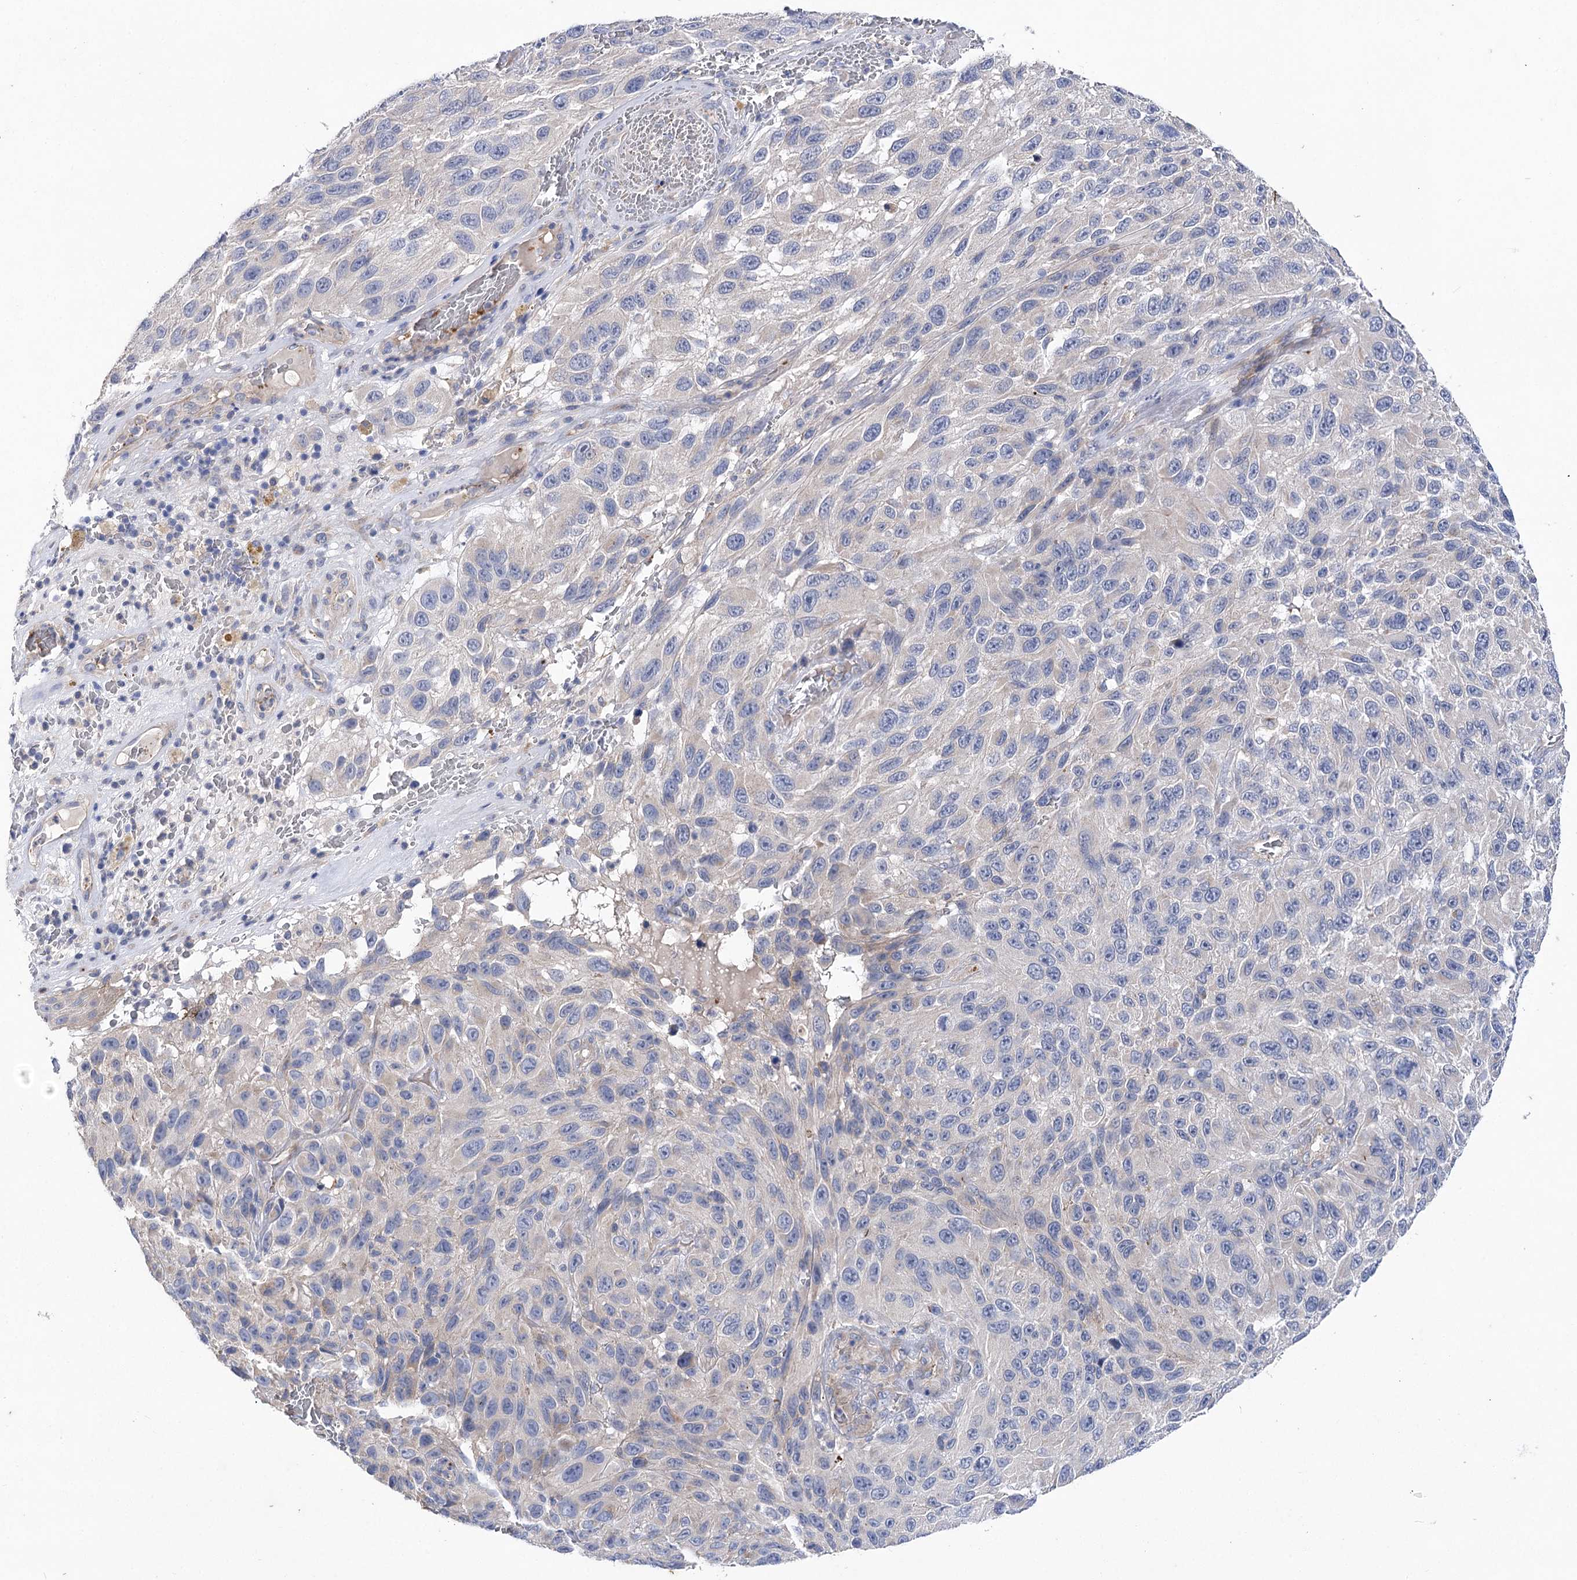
{"staining": {"intensity": "negative", "quantity": "none", "location": "none"}, "tissue": "melanoma", "cell_type": "Tumor cells", "image_type": "cancer", "snomed": [{"axis": "morphology", "description": "Malignant melanoma, NOS"}, {"axis": "topography", "description": "Skin"}], "caption": "Tumor cells are negative for protein expression in human melanoma.", "gene": "RDH16", "patient": {"sex": "female", "age": 96}}